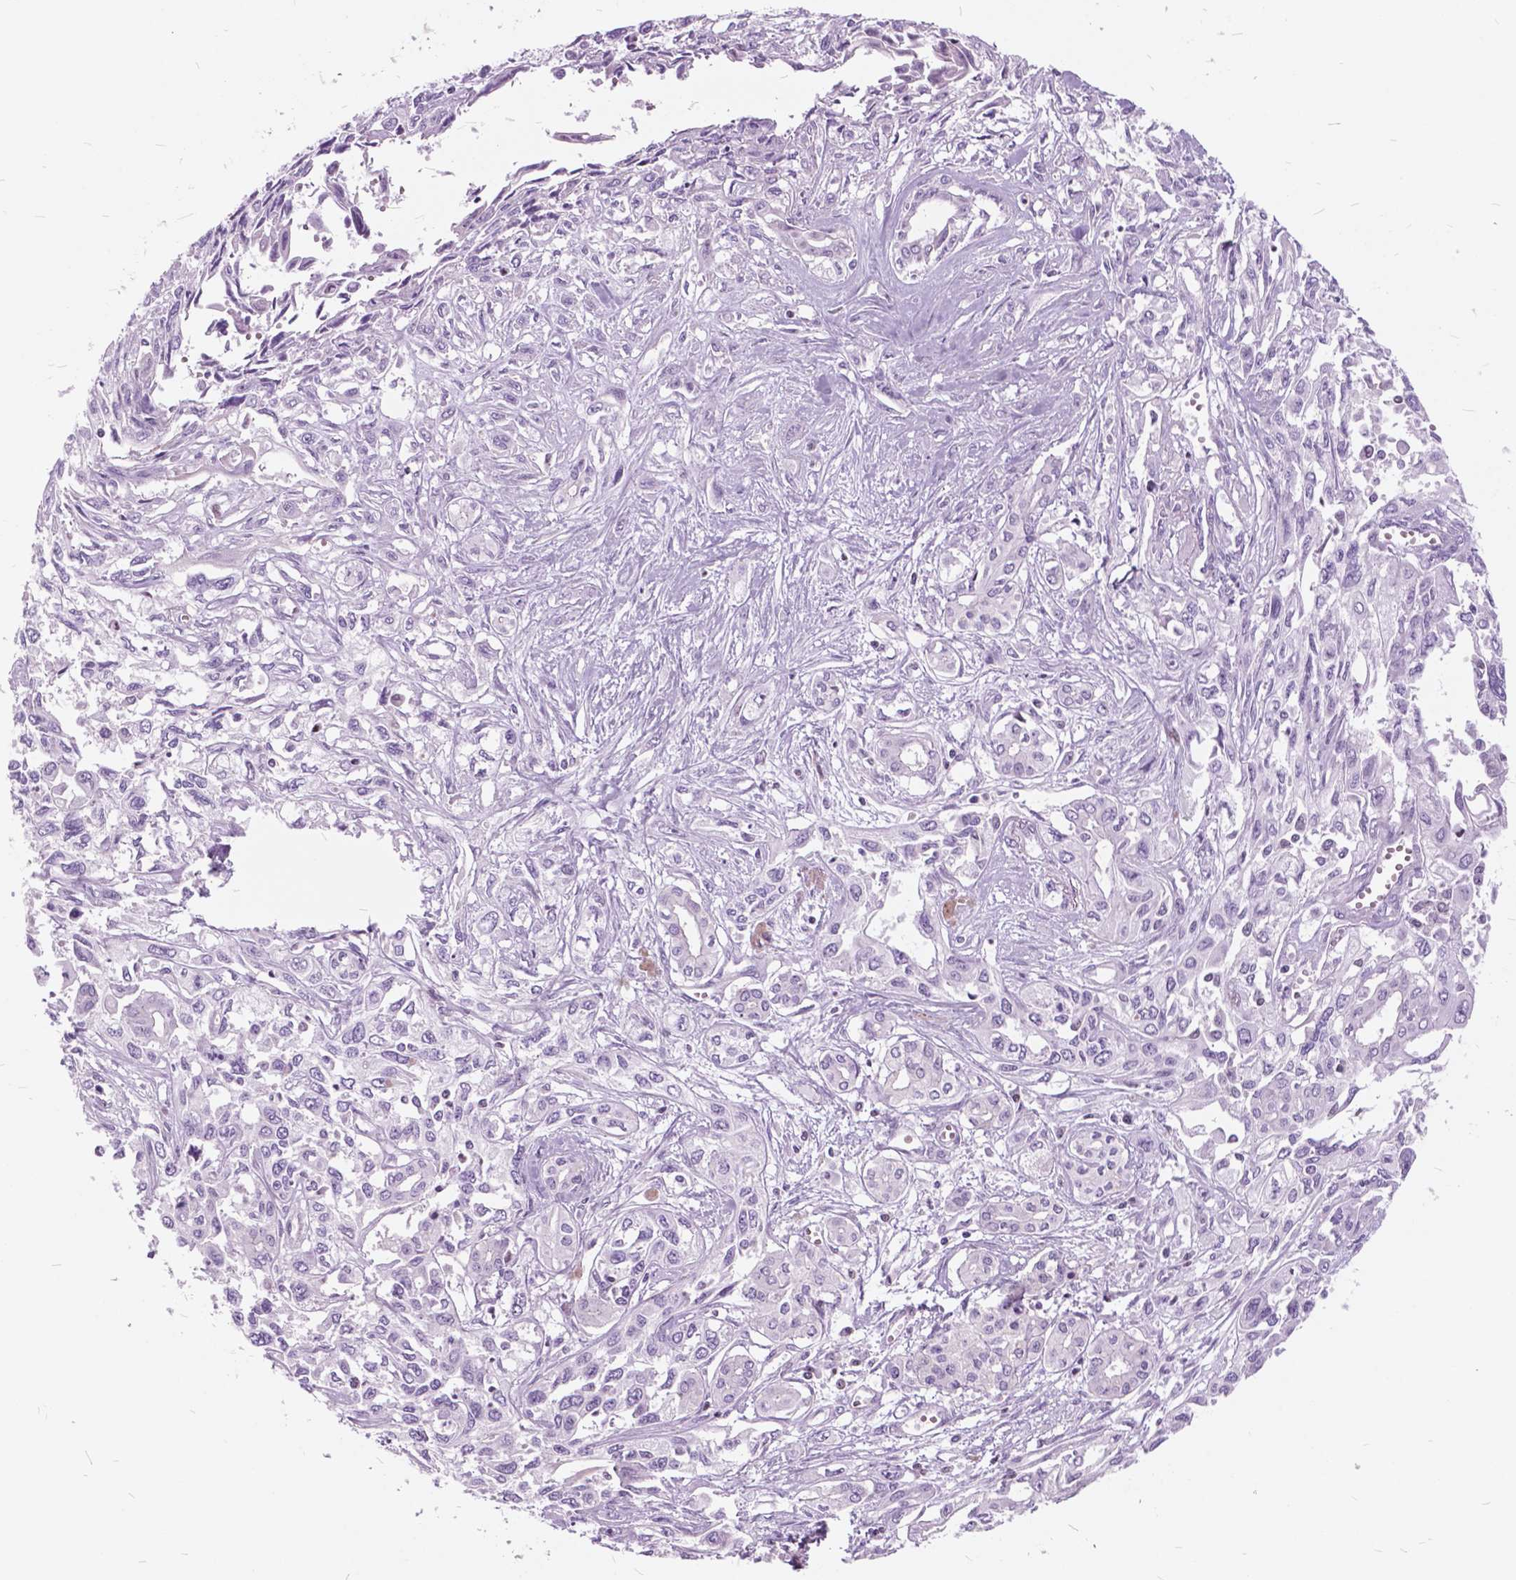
{"staining": {"intensity": "negative", "quantity": "none", "location": "none"}, "tissue": "pancreatic cancer", "cell_type": "Tumor cells", "image_type": "cancer", "snomed": [{"axis": "morphology", "description": "Adenocarcinoma, NOS"}, {"axis": "topography", "description": "Pancreas"}], "caption": "Immunohistochemistry image of pancreatic adenocarcinoma stained for a protein (brown), which reveals no staining in tumor cells.", "gene": "SP140", "patient": {"sex": "female", "age": 55}}